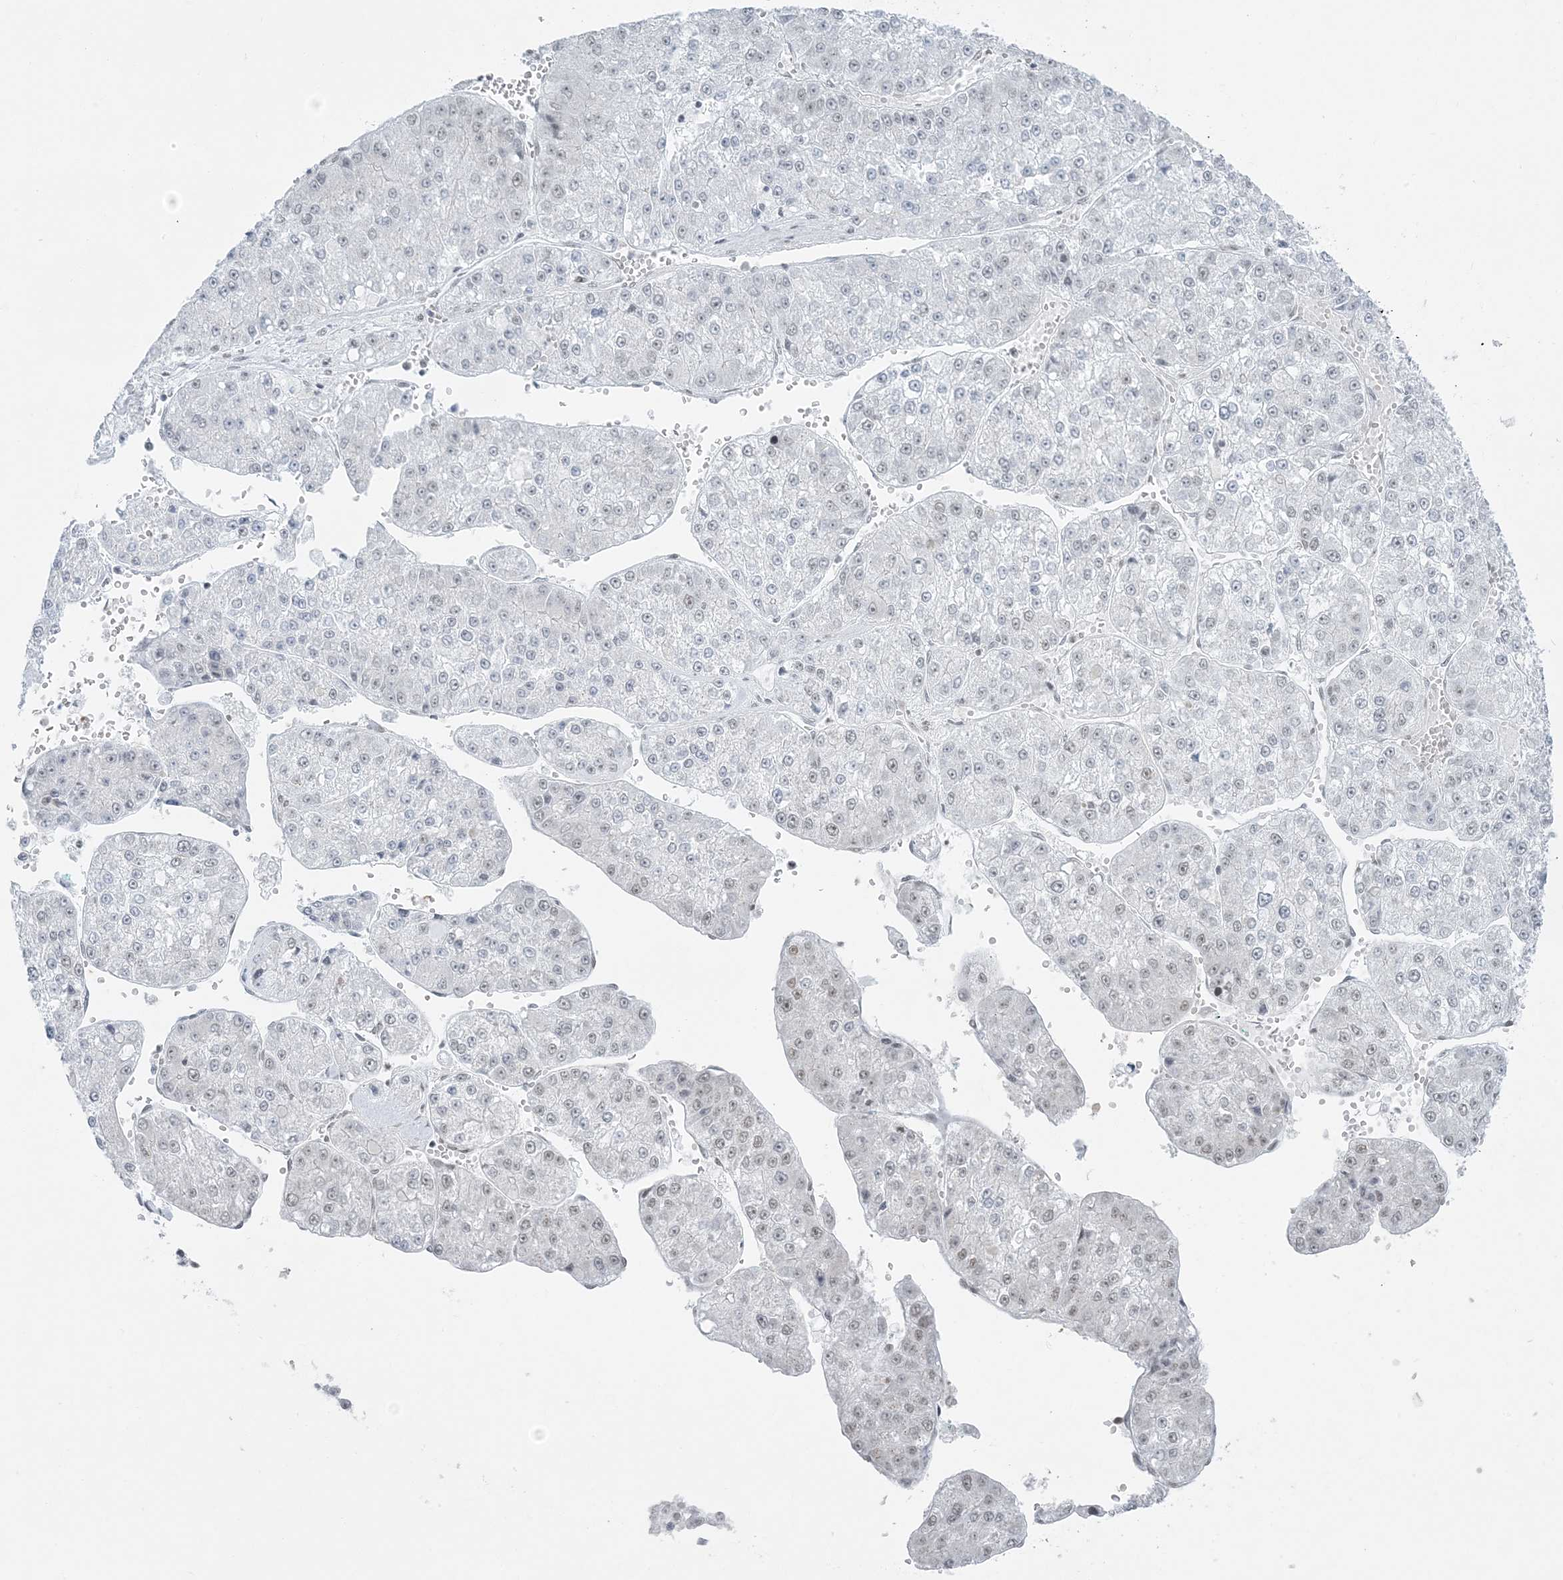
{"staining": {"intensity": "negative", "quantity": "none", "location": "none"}, "tissue": "liver cancer", "cell_type": "Tumor cells", "image_type": "cancer", "snomed": [{"axis": "morphology", "description": "Carcinoma, Hepatocellular, NOS"}, {"axis": "topography", "description": "Liver"}], "caption": "Liver hepatocellular carcinoma was stained to show a protein in brown. There is no significant expression in tumor cells.", "gene": "ZNF787", "patient": {"sex": "female", "age": 73}}